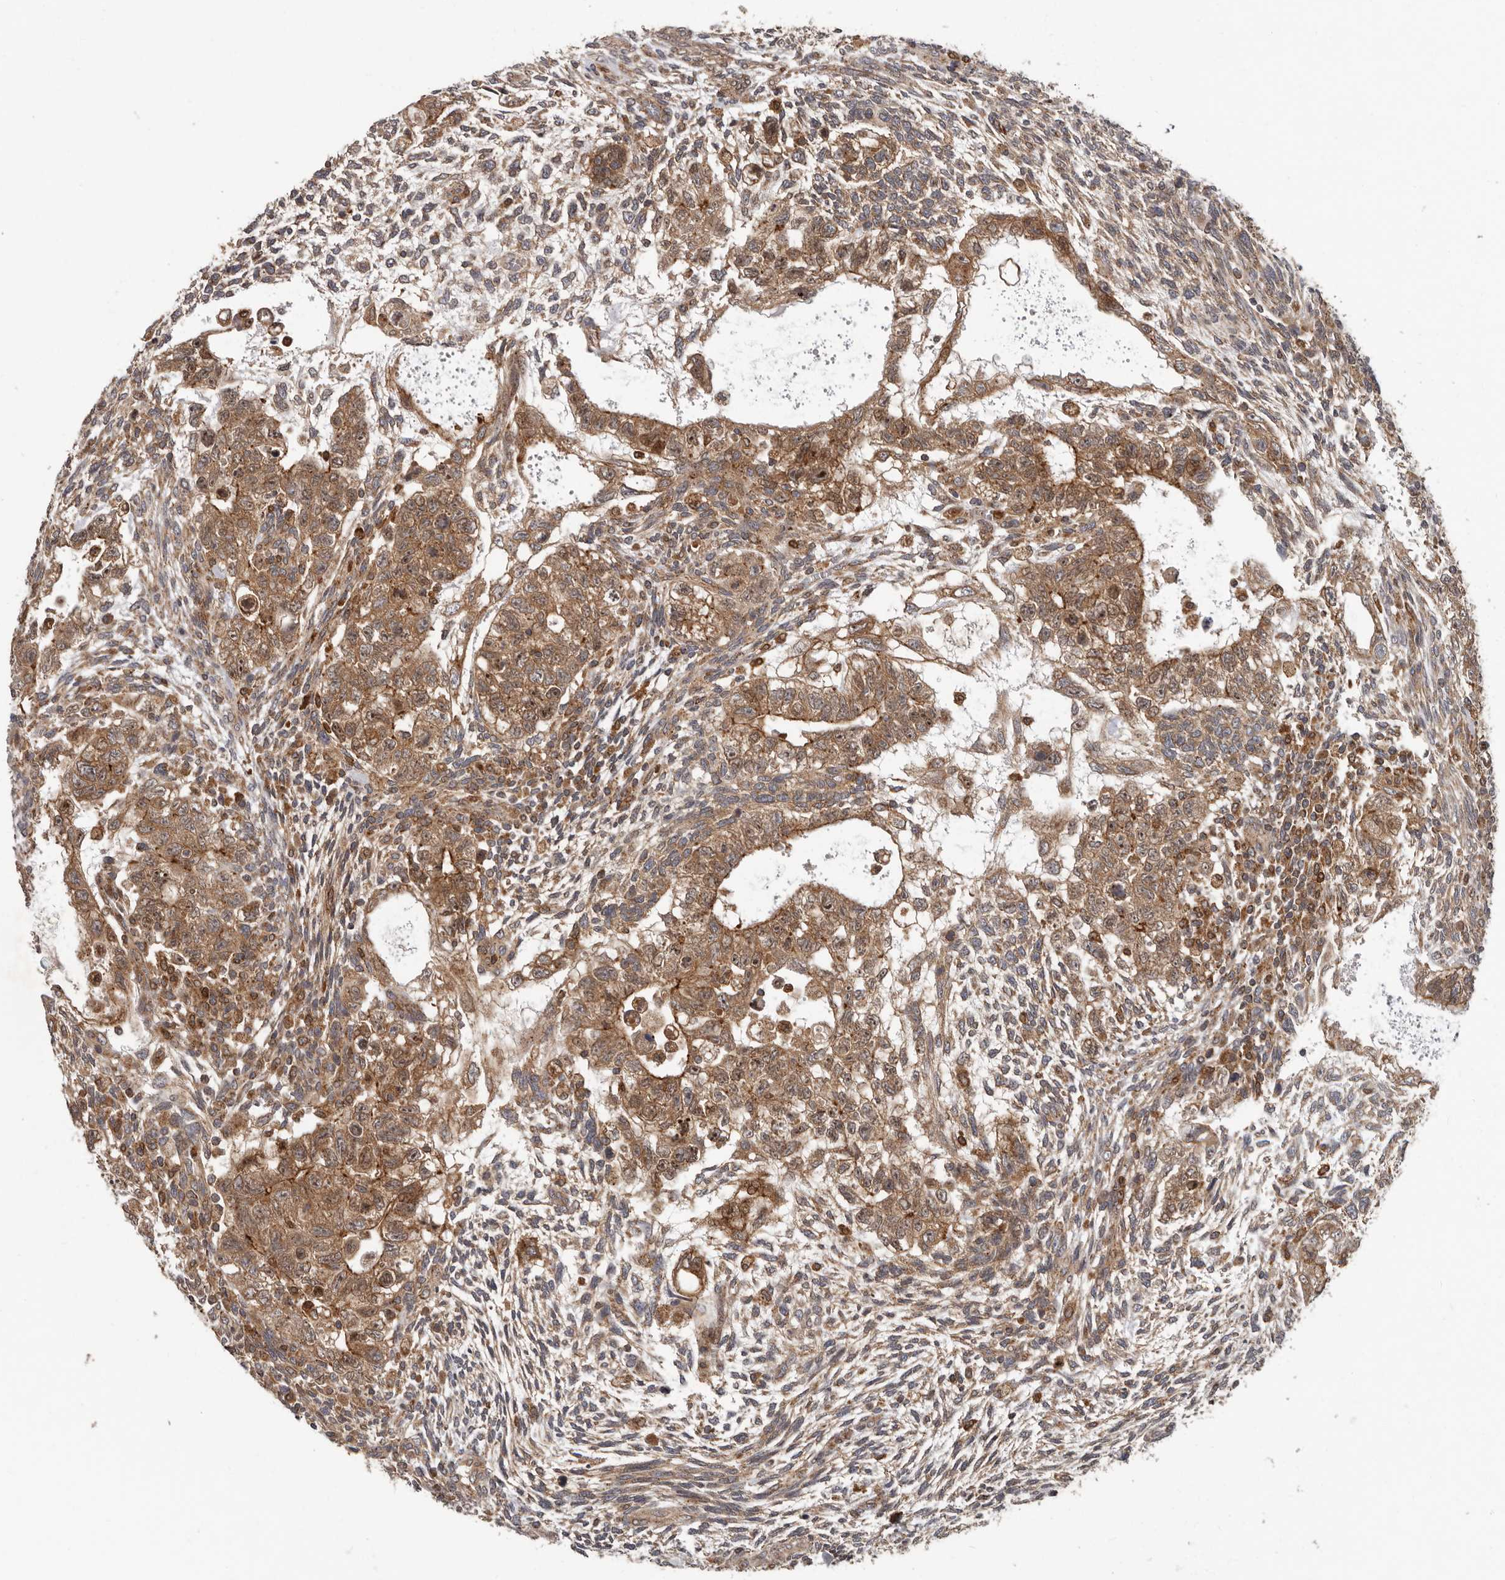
{"staining": {"intensity": "moderate", "quantity": ">75%", "location": "cytoplasmic/membranous"}, "tissue": "testis cancer", "cell_type": "Tumor cells", "image_type": "cancer", "snomed": [{"axis": "morphology", "description": "Carcinoma, Embryonal, NOS"}, {"axis": "topography", "description": "Testis"}], "caption": "Testis cancer (embryonal carcinoma) was stained to show a protein in brown. There is medium levels of moderate cytoplasmic/membranous expression in approximately >75% of tumor cells.", "gene": "FGFR4", "patient": {"sex": "male", "age": 37}}